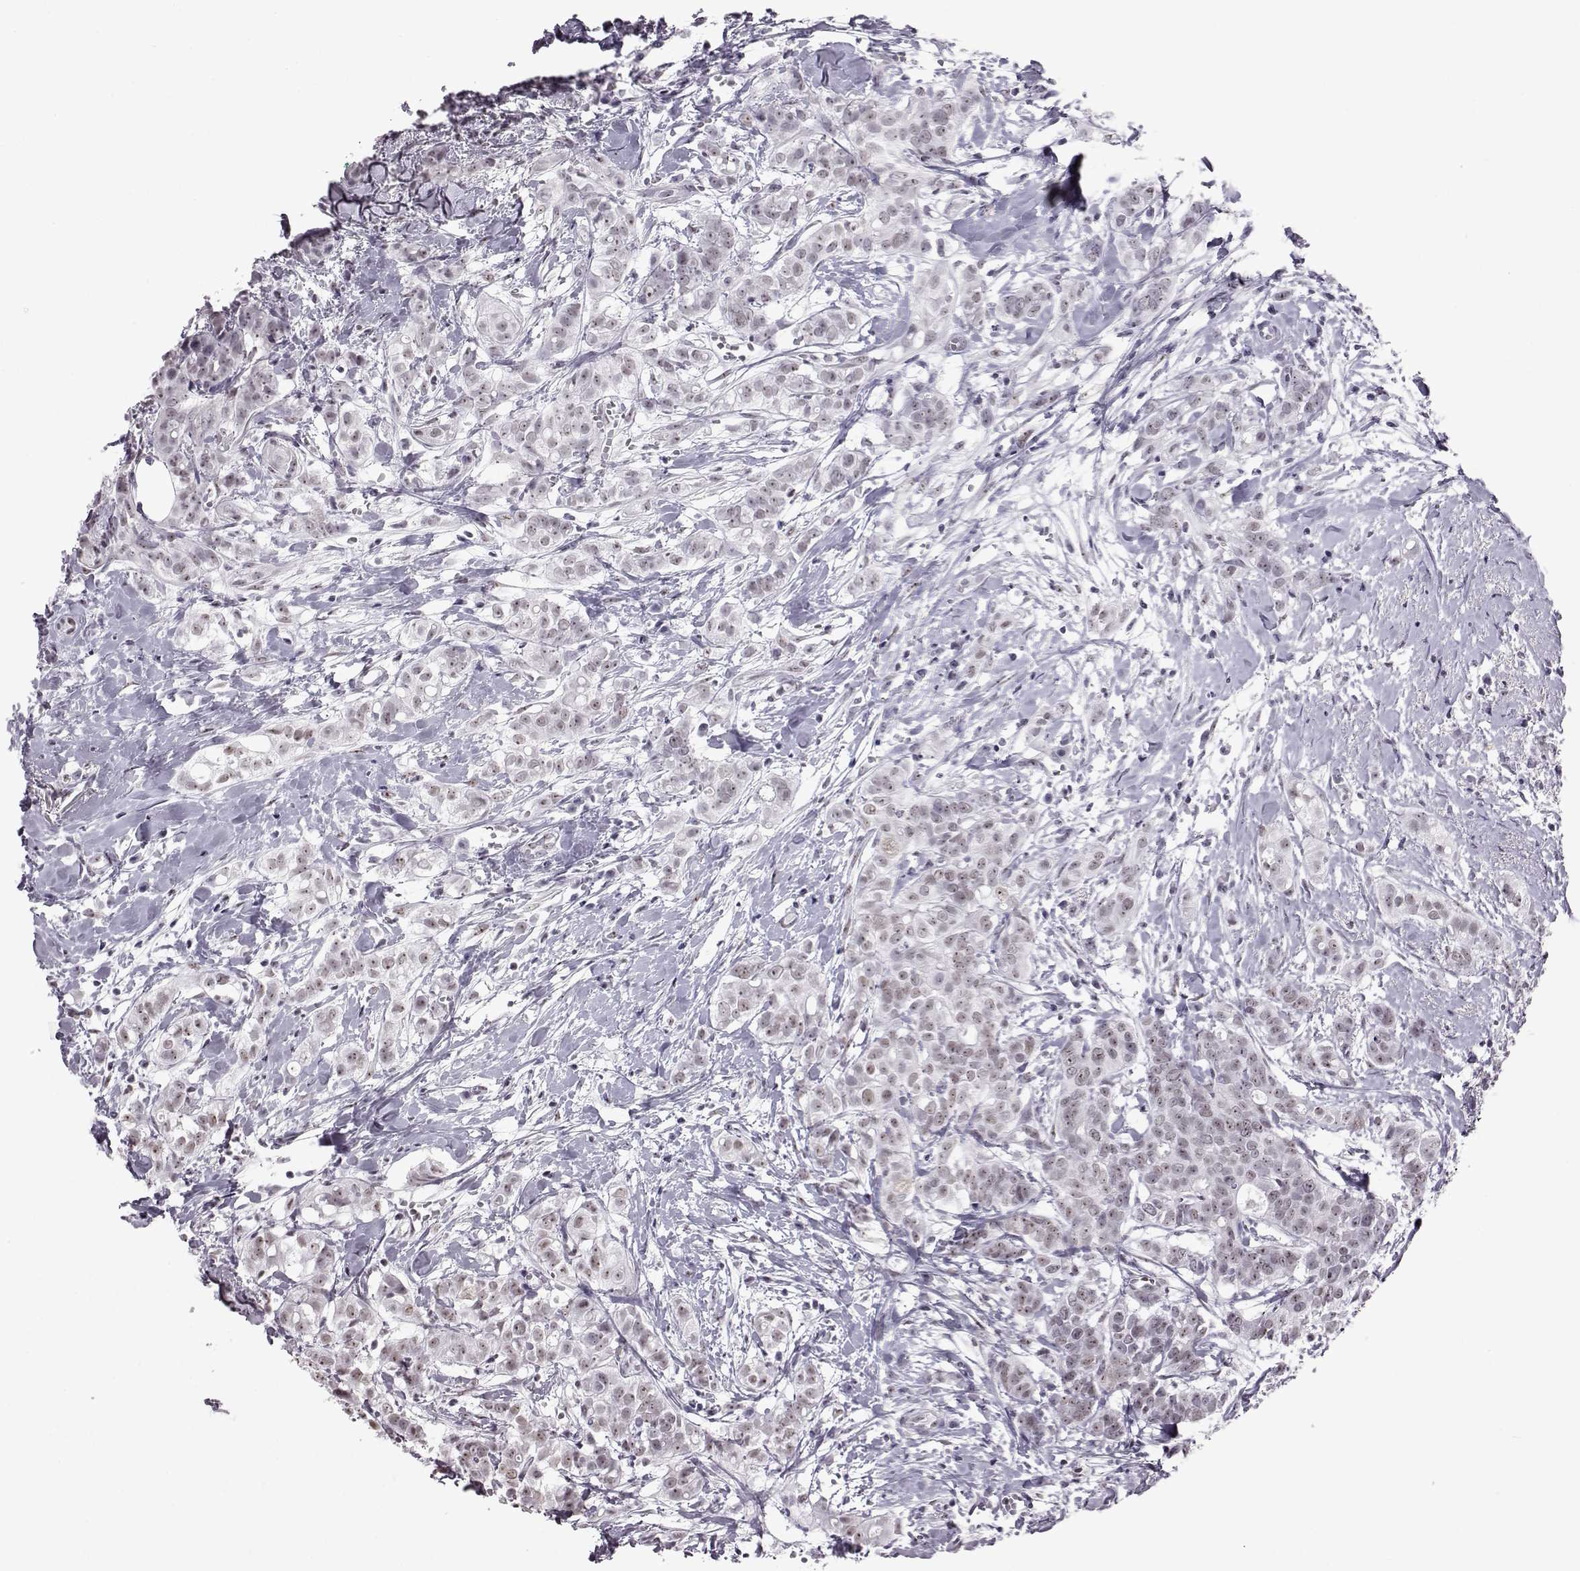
{"staining": {"intensity": "weak", "quantity": "25%-75%", "location": "nuclear"}, "tissue": "breast cancer", "cell_type": "Tumor cells", "image_type": "cancer", "snomed": [{"axis": "morphology", "description": "Duct carcinoma"}, {"axis": "topography", "description": "Breast"}], "caption": "Intraductal carcinoma (breast) was stained to show a protein in brown. There is low levels of weak nuclear positivity in about 25%-75% of tumor cells.", "gene": "ADGRG2", "patient": {"sex": "female", "age": 40}}